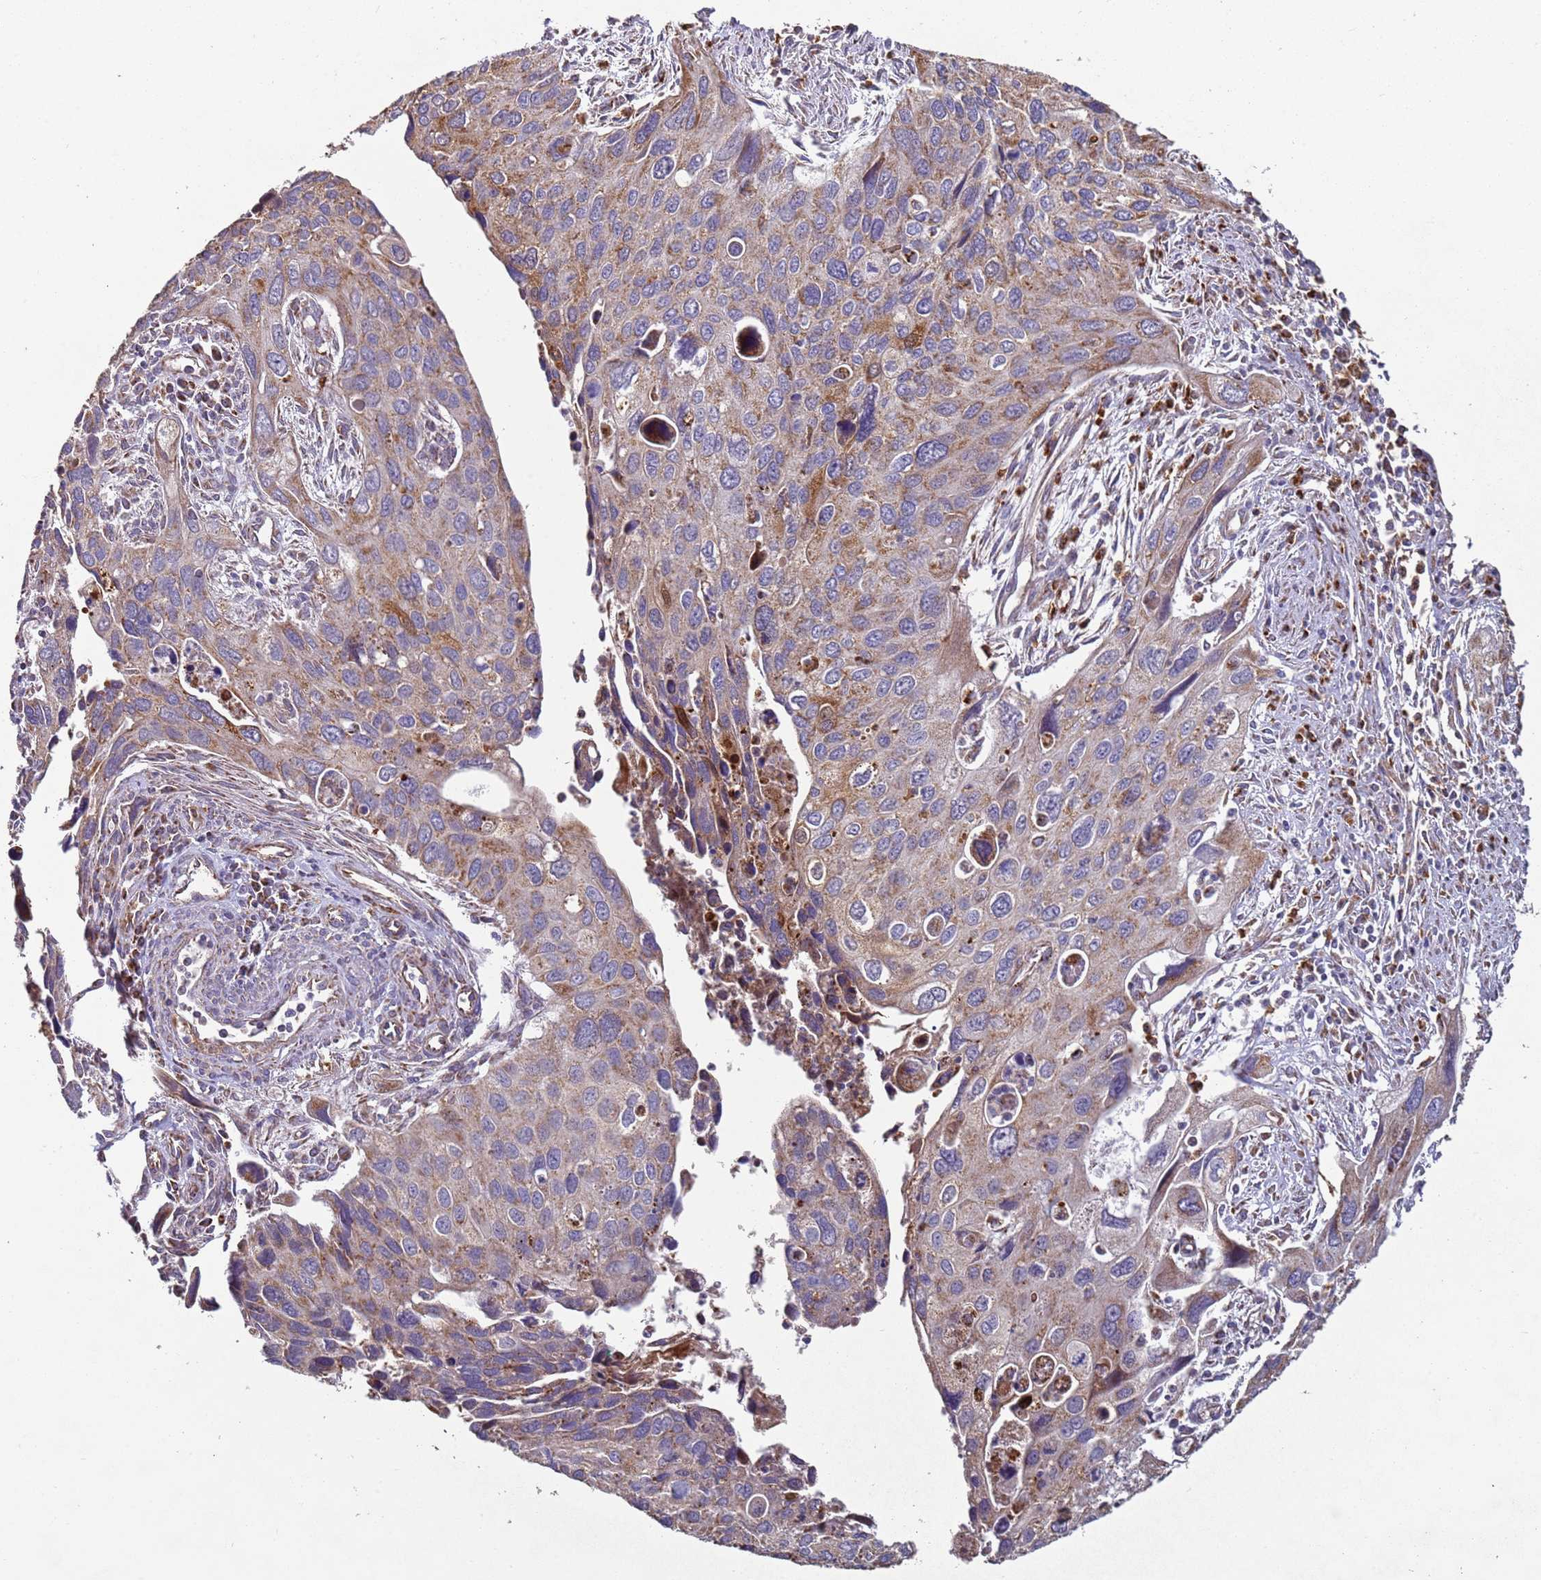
{"staining": {"intensity": "weak", "quantity": "25%-75%", "location": "cytoplasmic/membranous"}, "tissue": "cervical cancer", "cell_type": "Tumor cells", "image_type": "cancer", "snomed": [{"axis": "morphology", "description": "Squamous cell carcinoma, NOS"}, {"axis": "topography", "description": "Cervix"}], "caption": "Protein staining of cervical squamous cell carcinoma tissue shows weak cytoplasmic/membranous staining in approximately 25%-75% of tumor cells. The staining was performed using DAB to visualize the protein expression in brown, while the nuclei were stained in blue with hematoxylin (Magnification: 20x).", "gene": "FBXO33", "patient": {"sex": "female", "age": 55}}